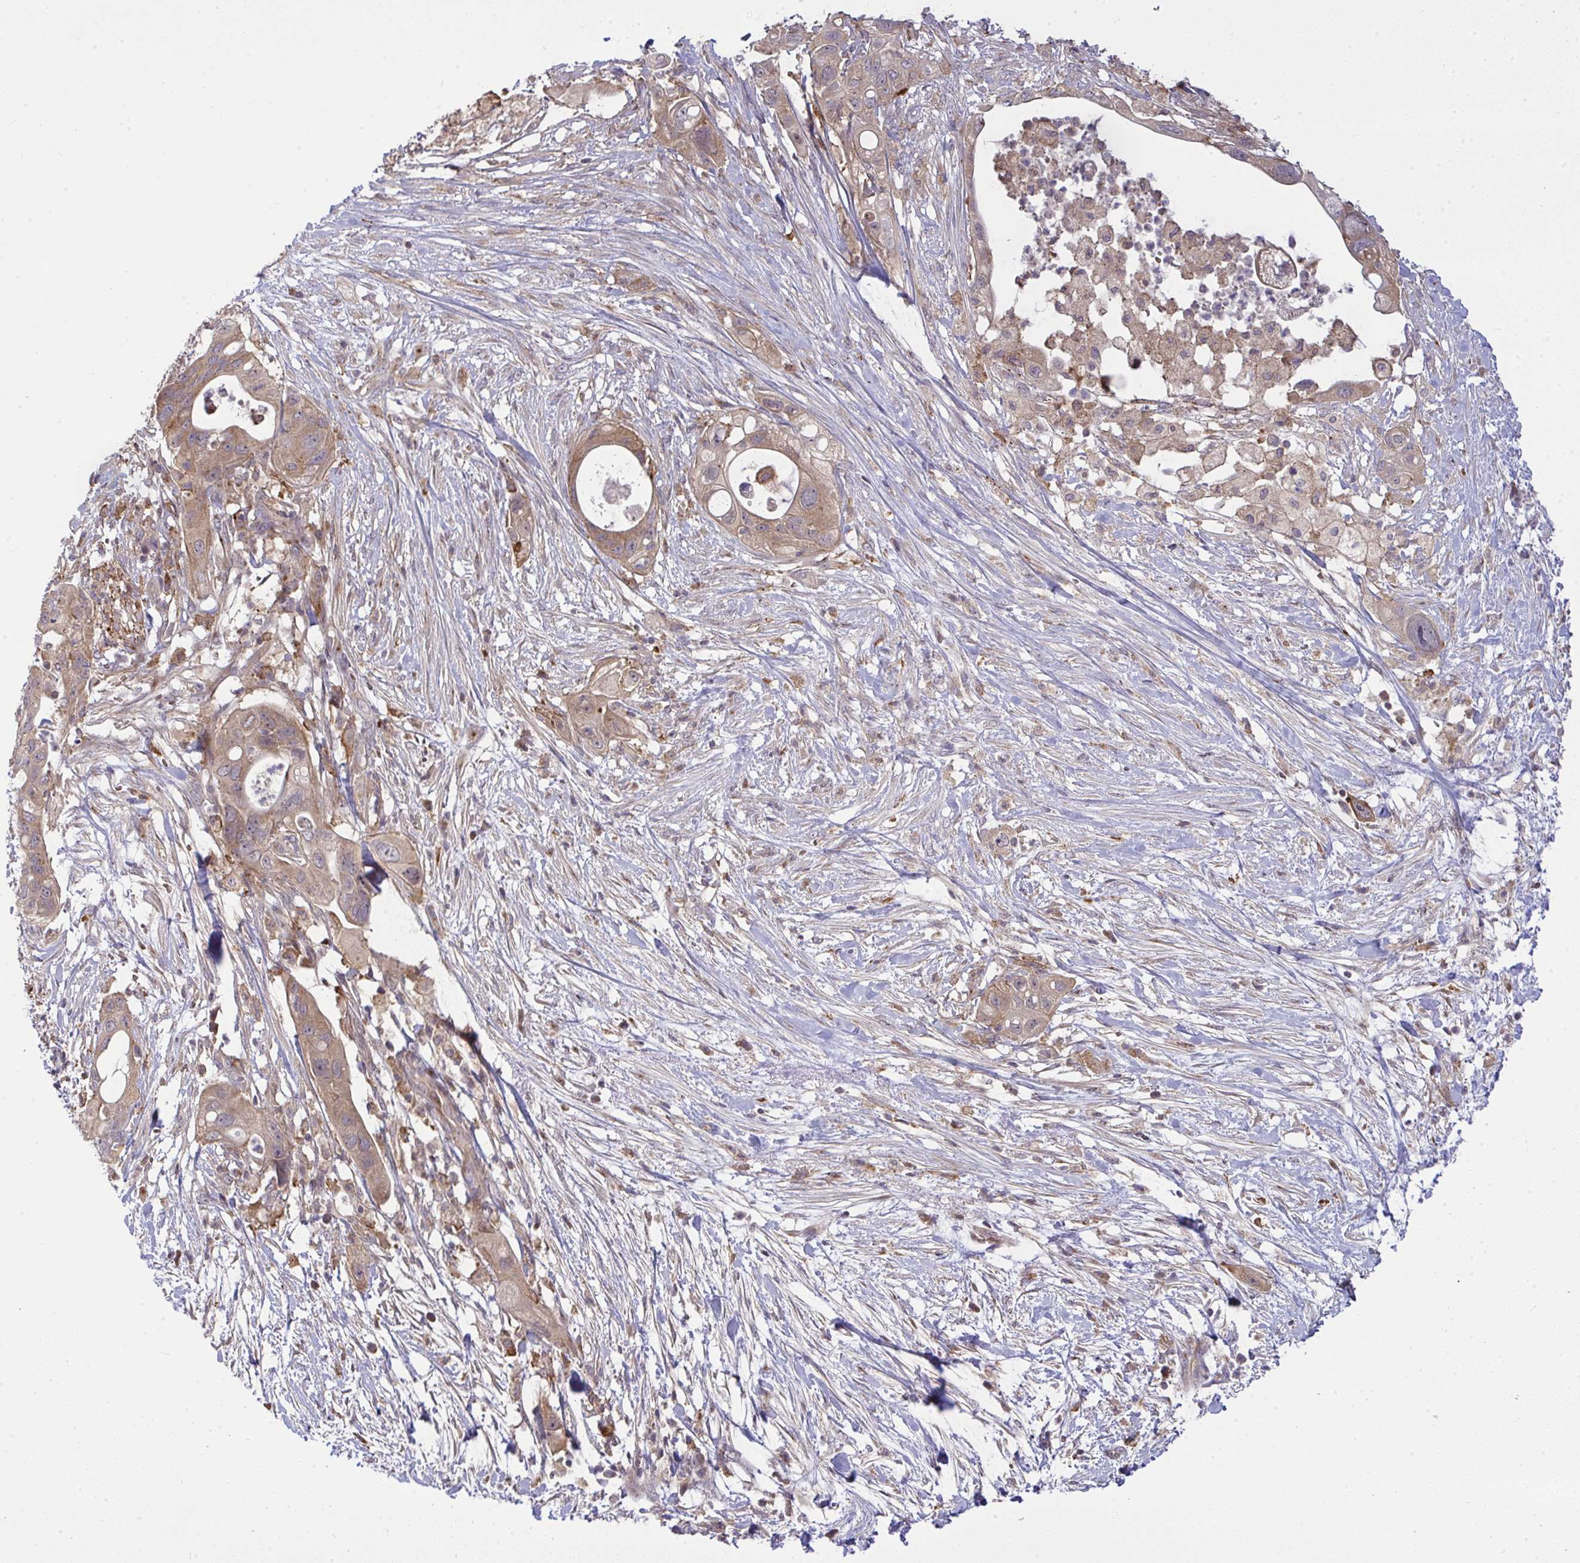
{"staining": {"intensity": "weak", "quantity": ">75%", "location": "cytoplasmic/membranous"}, "tissue": "pancreatic cancer", "cell_type": "Tumor cells", "image_type": "cancer", "snomed": [{"axis": "morphology", "description": "Adenocarcinoma, NOS"}, {"axis": "topography", "description": "Pancreas"}], "caption": "High-magnification brightfield microscopy of pancreatic adenocarcinoma stained with DAB (brown) and counterstained with hematoxylin (blue). tumor cells exhibit weak cytoplasmic/membranous expression is present in about>75% of cells.", "gene": "SLC9A6", "patient": {"sex": "female", "age": 72}}